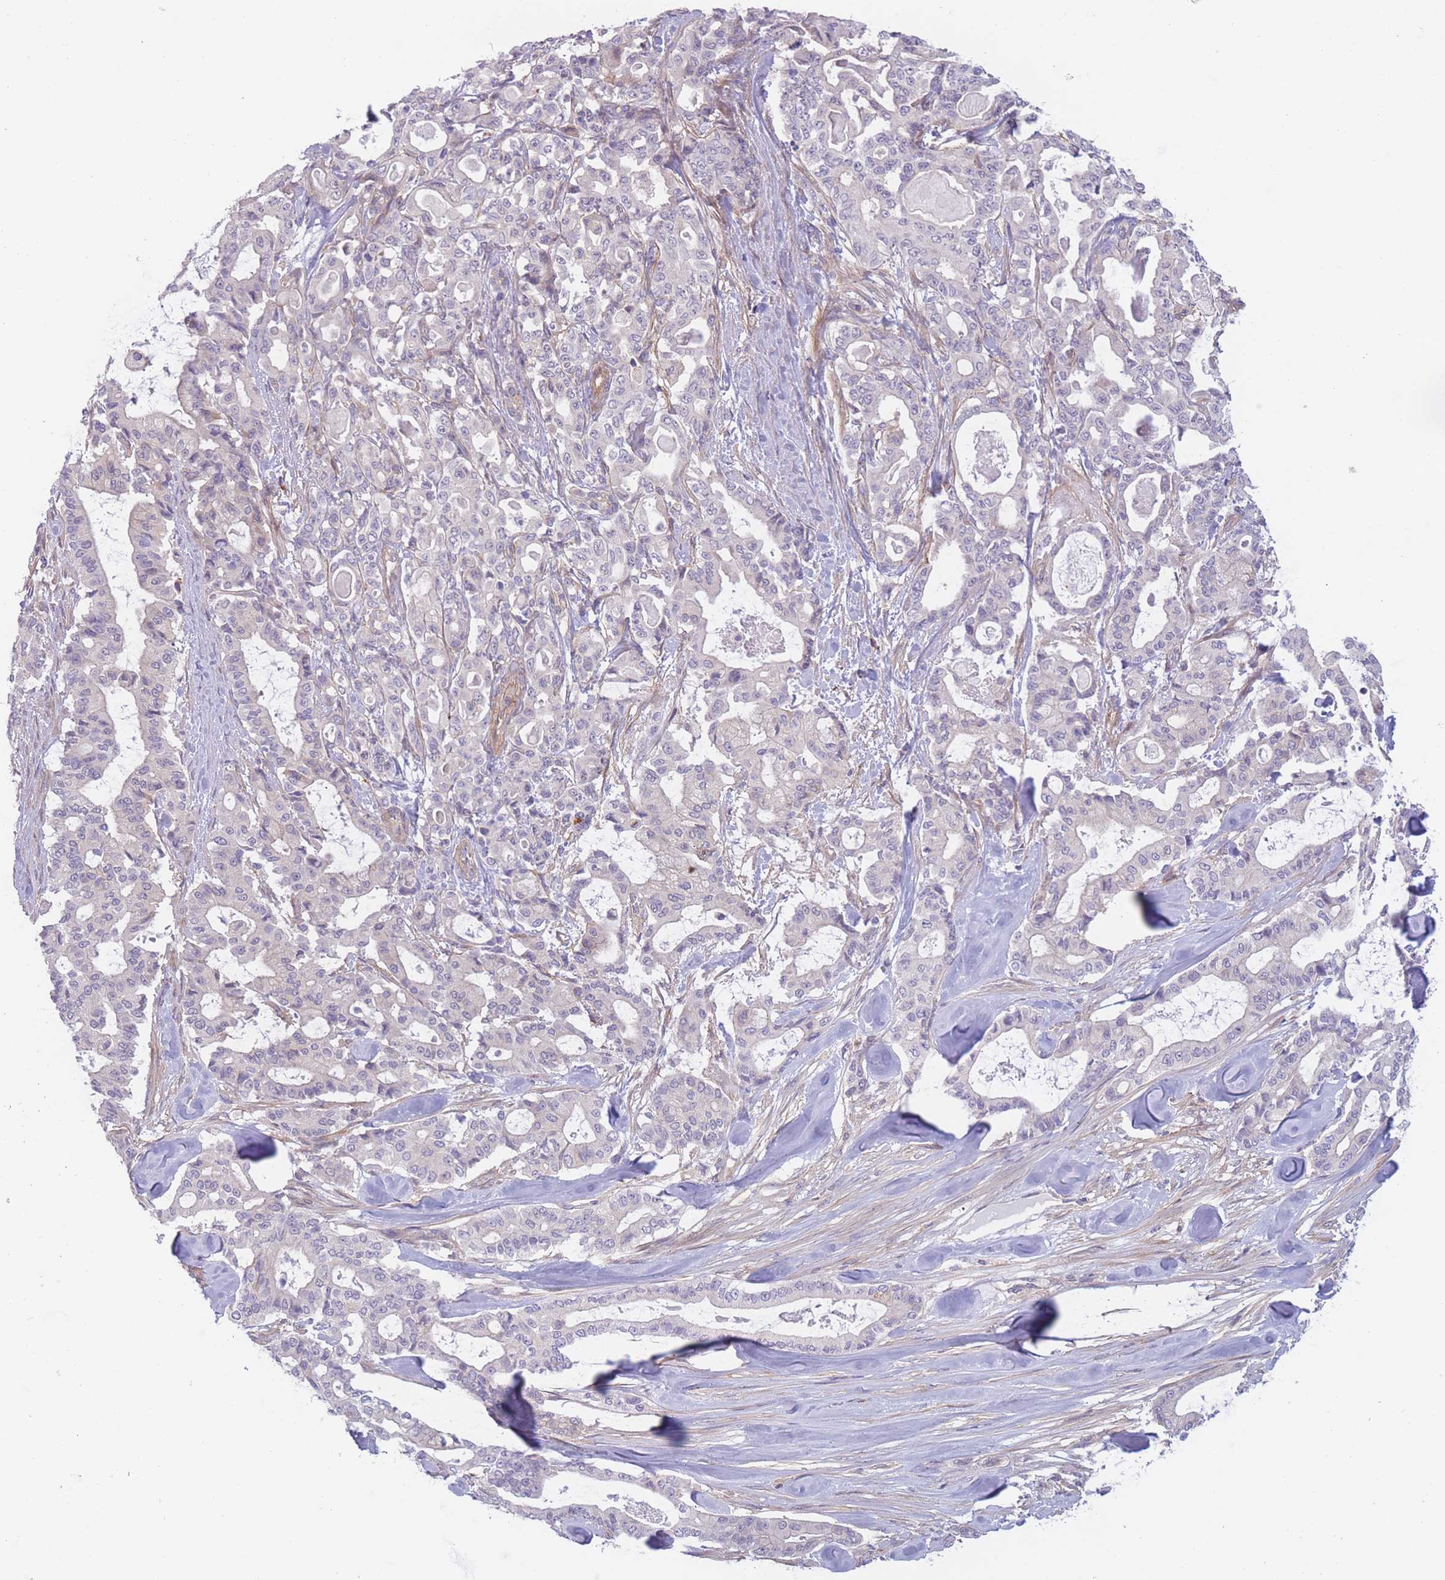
{"staining": {"intensity": "negative", "quantity": "none", "location": "none"}, "tissue": "pancreatic cancer", "cell_type": "Tumor cells", "image_type": "cancer", "snomed": [{"axis": "morphology", "description": "Adenocarcinoma, NOS"}, {"axis": "topography", "description": "Pancreas"}], "caption": "Pancreatic cancer (adenocarcinoma) was stained to show a protein in brown. There is no significant positivity in tumor cells. The staining is performed using DAB brown chromogen with nuclei counter-stained in using hematoxylin.", "gene": "WDR93", "patient": {"sex": "male", "age": 63}}